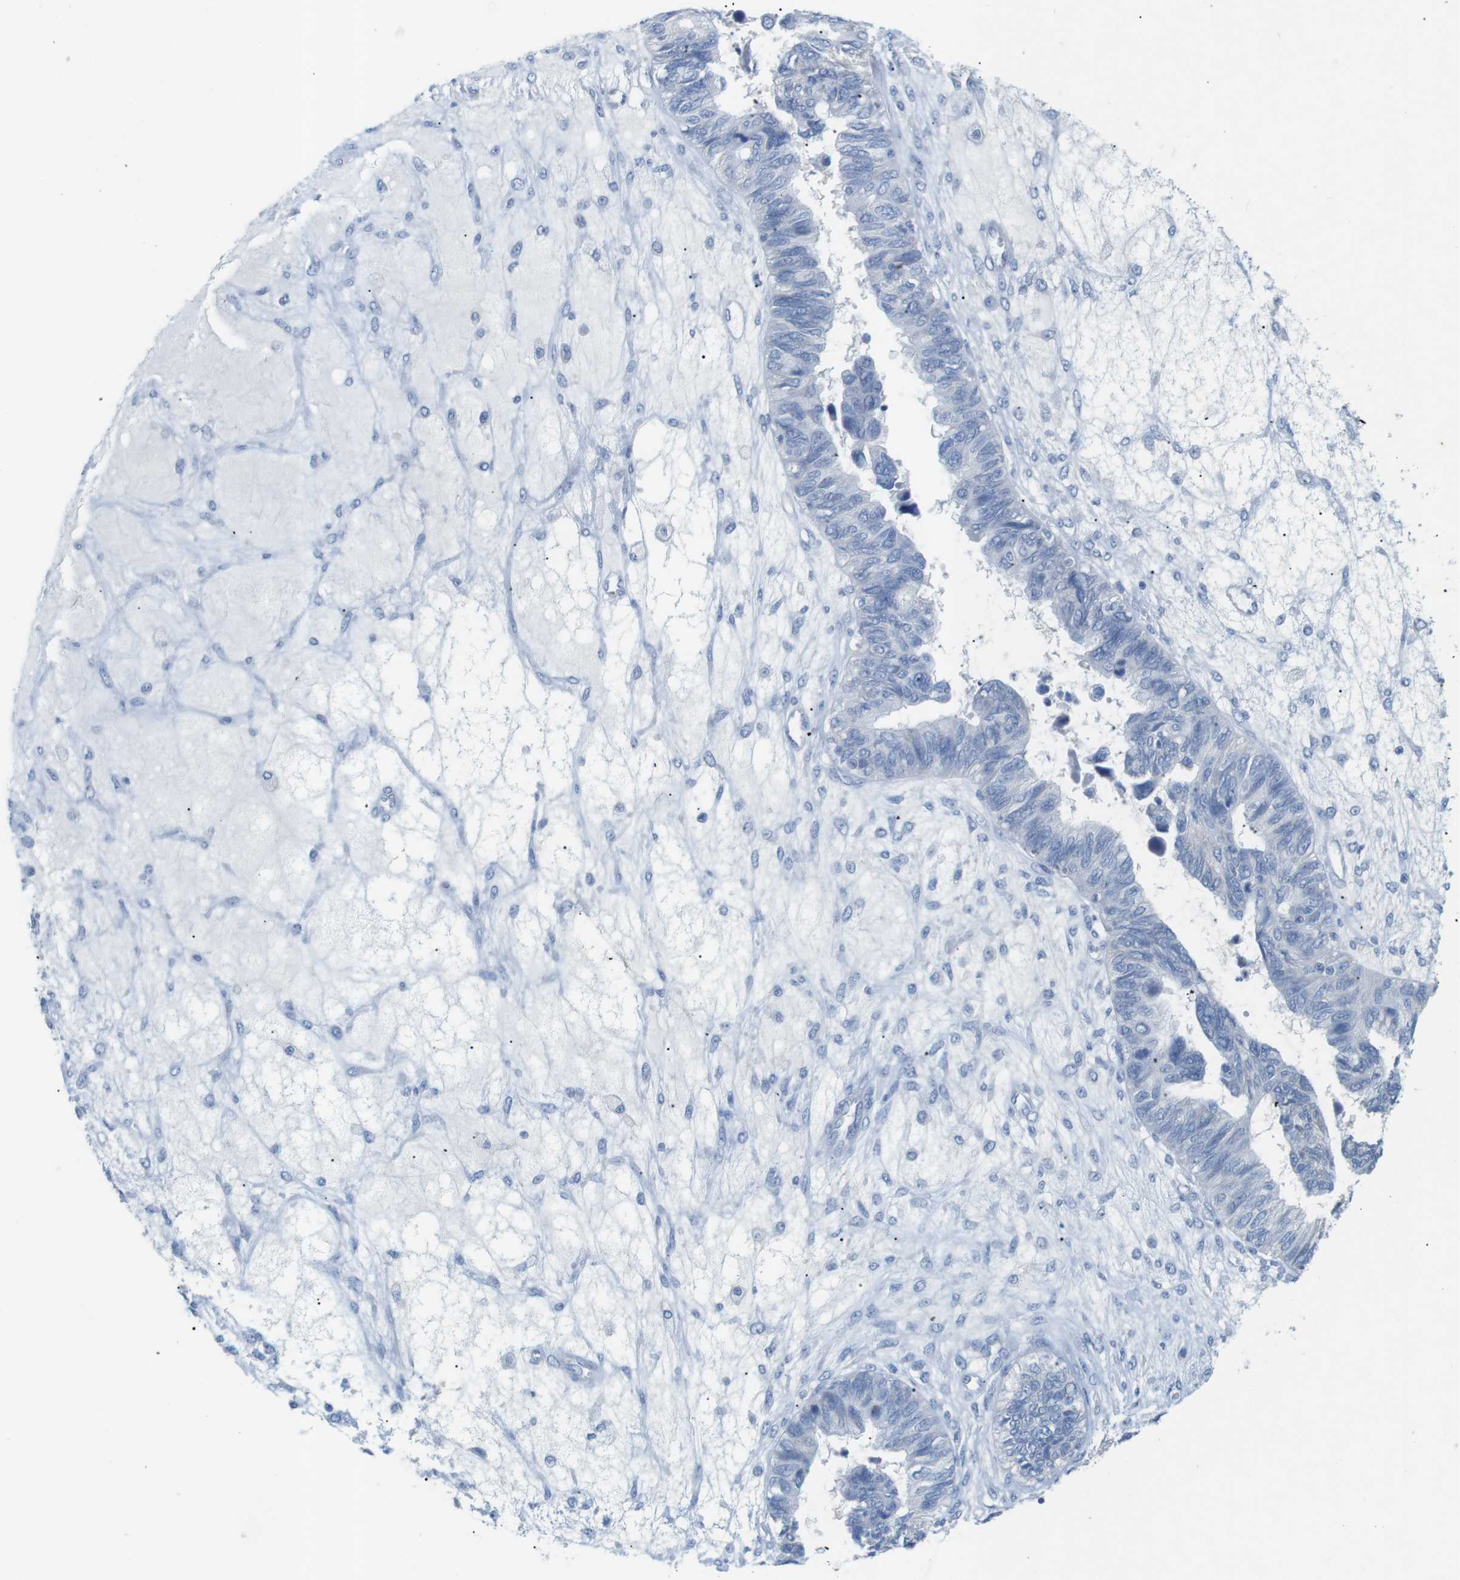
{"staining": {"intensity": "negative", "quantity": "none", "location": "none"}, "tissue": "ovarian cancer", "cell_type": "Tumor cells", "image_type": "cancer", "snomed": [{"axis": "morphology", "description": "Cystadenocarcinoma, serous, NOS"}, {"axis": "topography", "description": "Ovary"}], "caption": "The immunohistochemistry (IHC) micrograph has no significant positivity in tumor cells of ovarian serous cystadenocarcinoma tissue.", "gene": "SALL4", "patient": {"sex": "female", "age": 79}}